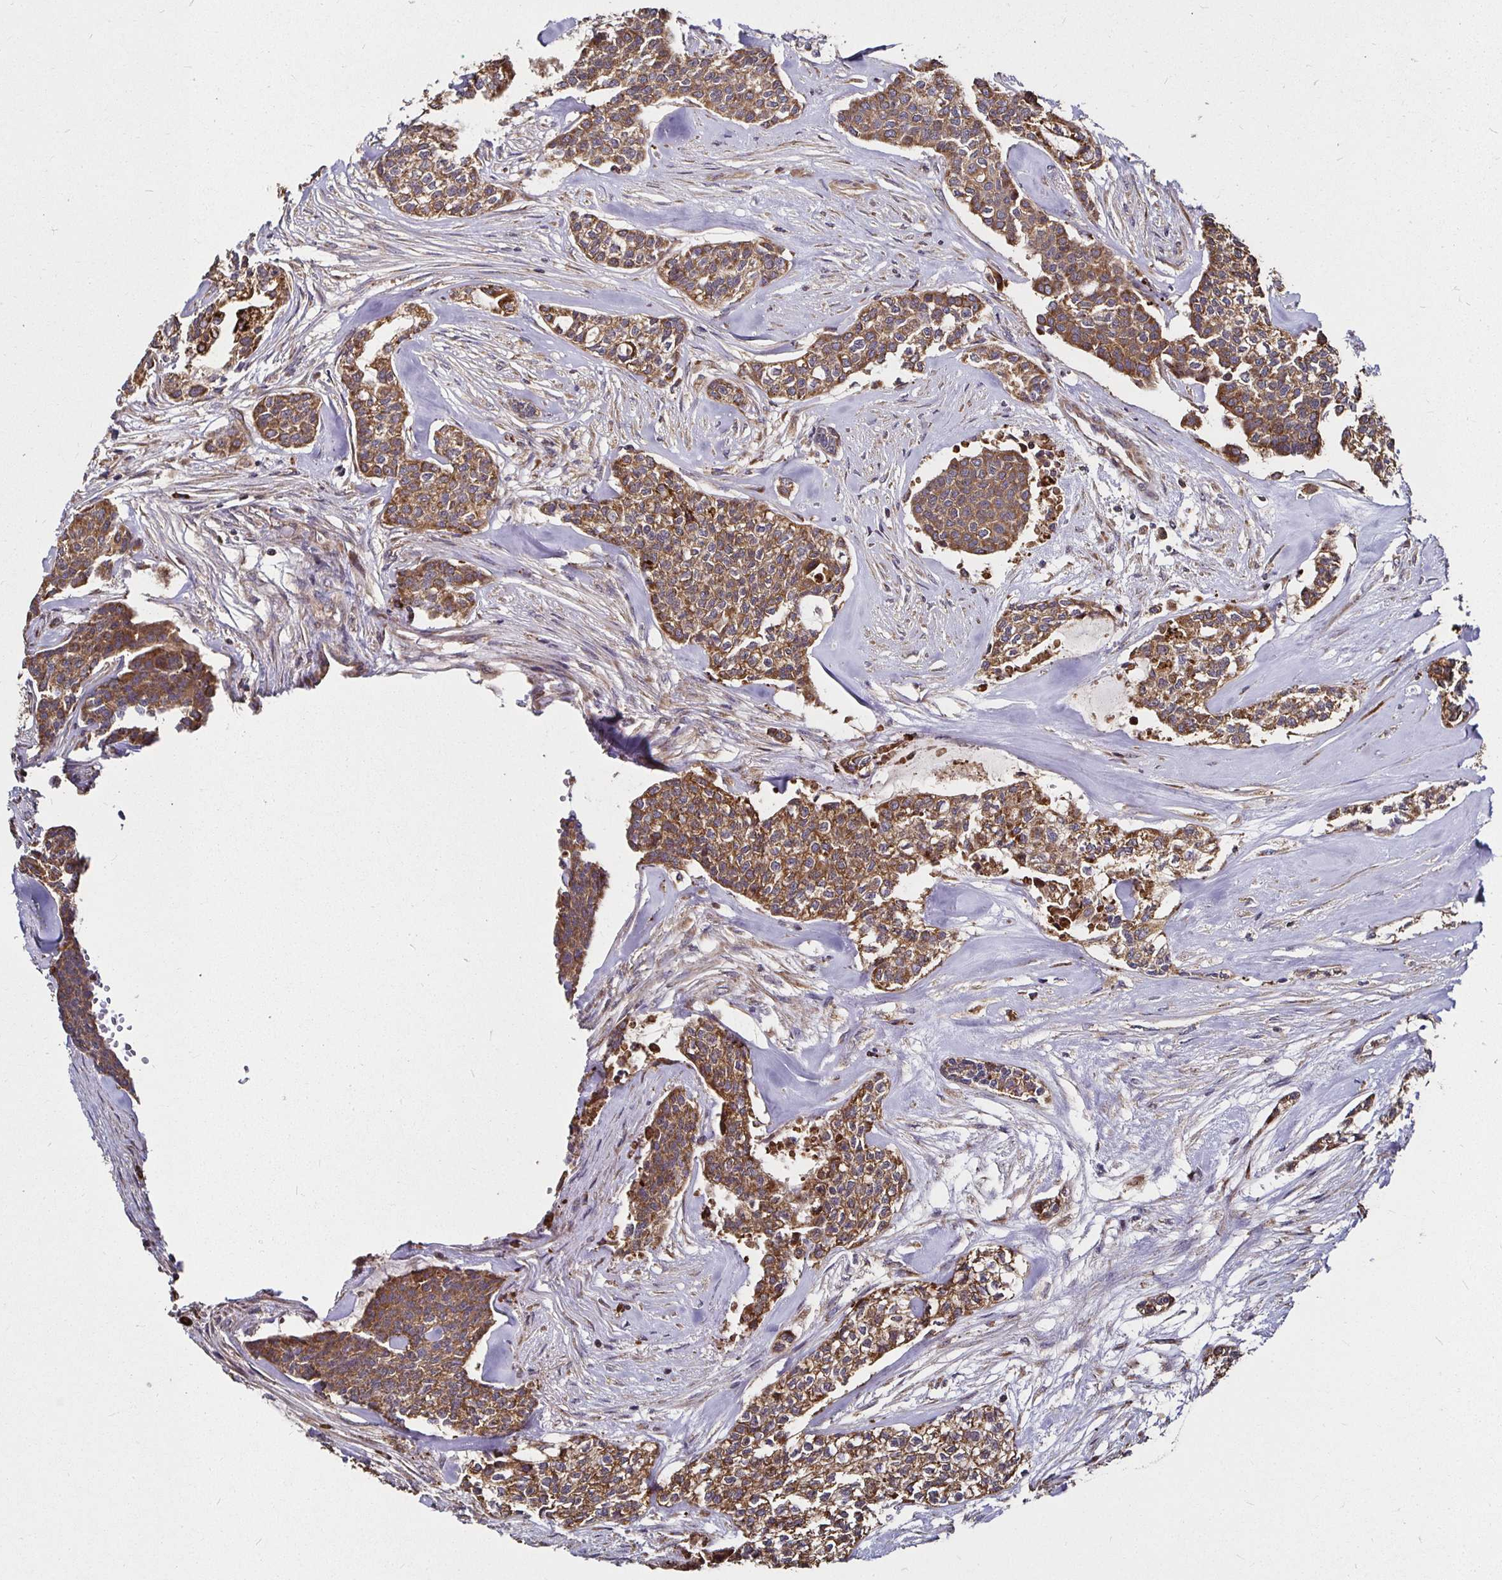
{"staining": {"intensity": "moderate", "quantity": ">75%", "location": "cytoplasmic/membranous"}, "tissue": "head and neck cancer", "cell_type": "Tumor cells", "image_type": "cancer", "snomed": [{"axis": "morphology", "description": "Adenocarcinoma, NOS"}, {"axis": "topography", "description": "Head-Neck"}], "caption": "DAB immunohistochemical staining of head and neck adenocarcinoma displays moderate cytoplasmic/membranous protein positivity in about >75% of tumor cells.", "gene": "MLST8", "patient": {"sex": "male", "age": 81}}